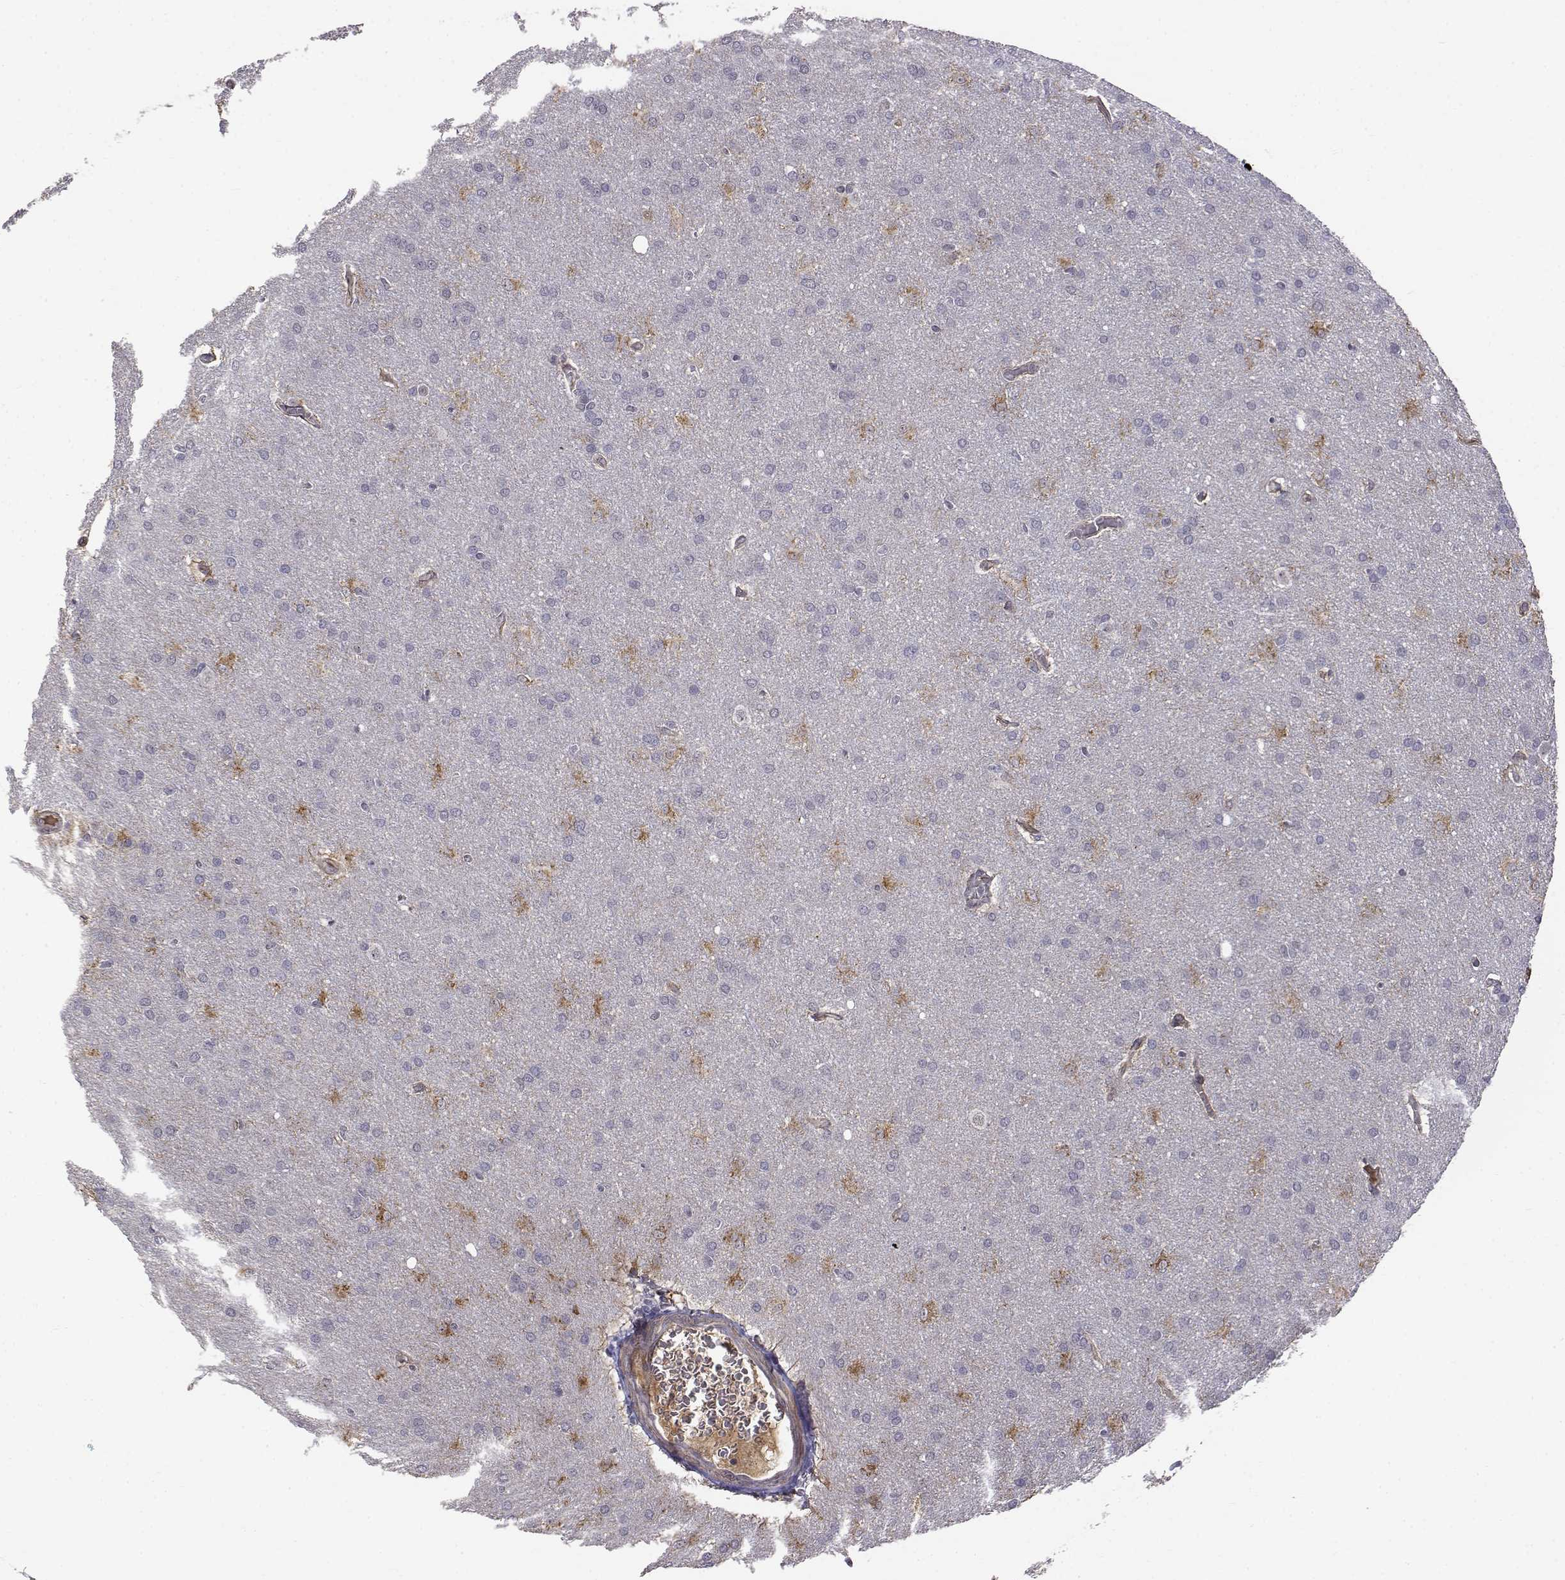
{"staining": {"intensity": "negative", "quantity": "none", "location": "none"}, "tissue": "glioma", "cell_type": "Tumor cells", "image_type": "cancer", "snomed": [{"axis": "morphology", "description": "Glioma, malignant, Low grade"}, {"axis": "topography", "description": "Brain"}], "caption": "Immunohistochemical staining of malignant low-grade glioma demonstrates no significant expression in tumor cells.", "gene": "ITGA7", "patient": {"sex": "female", "age": 32}}